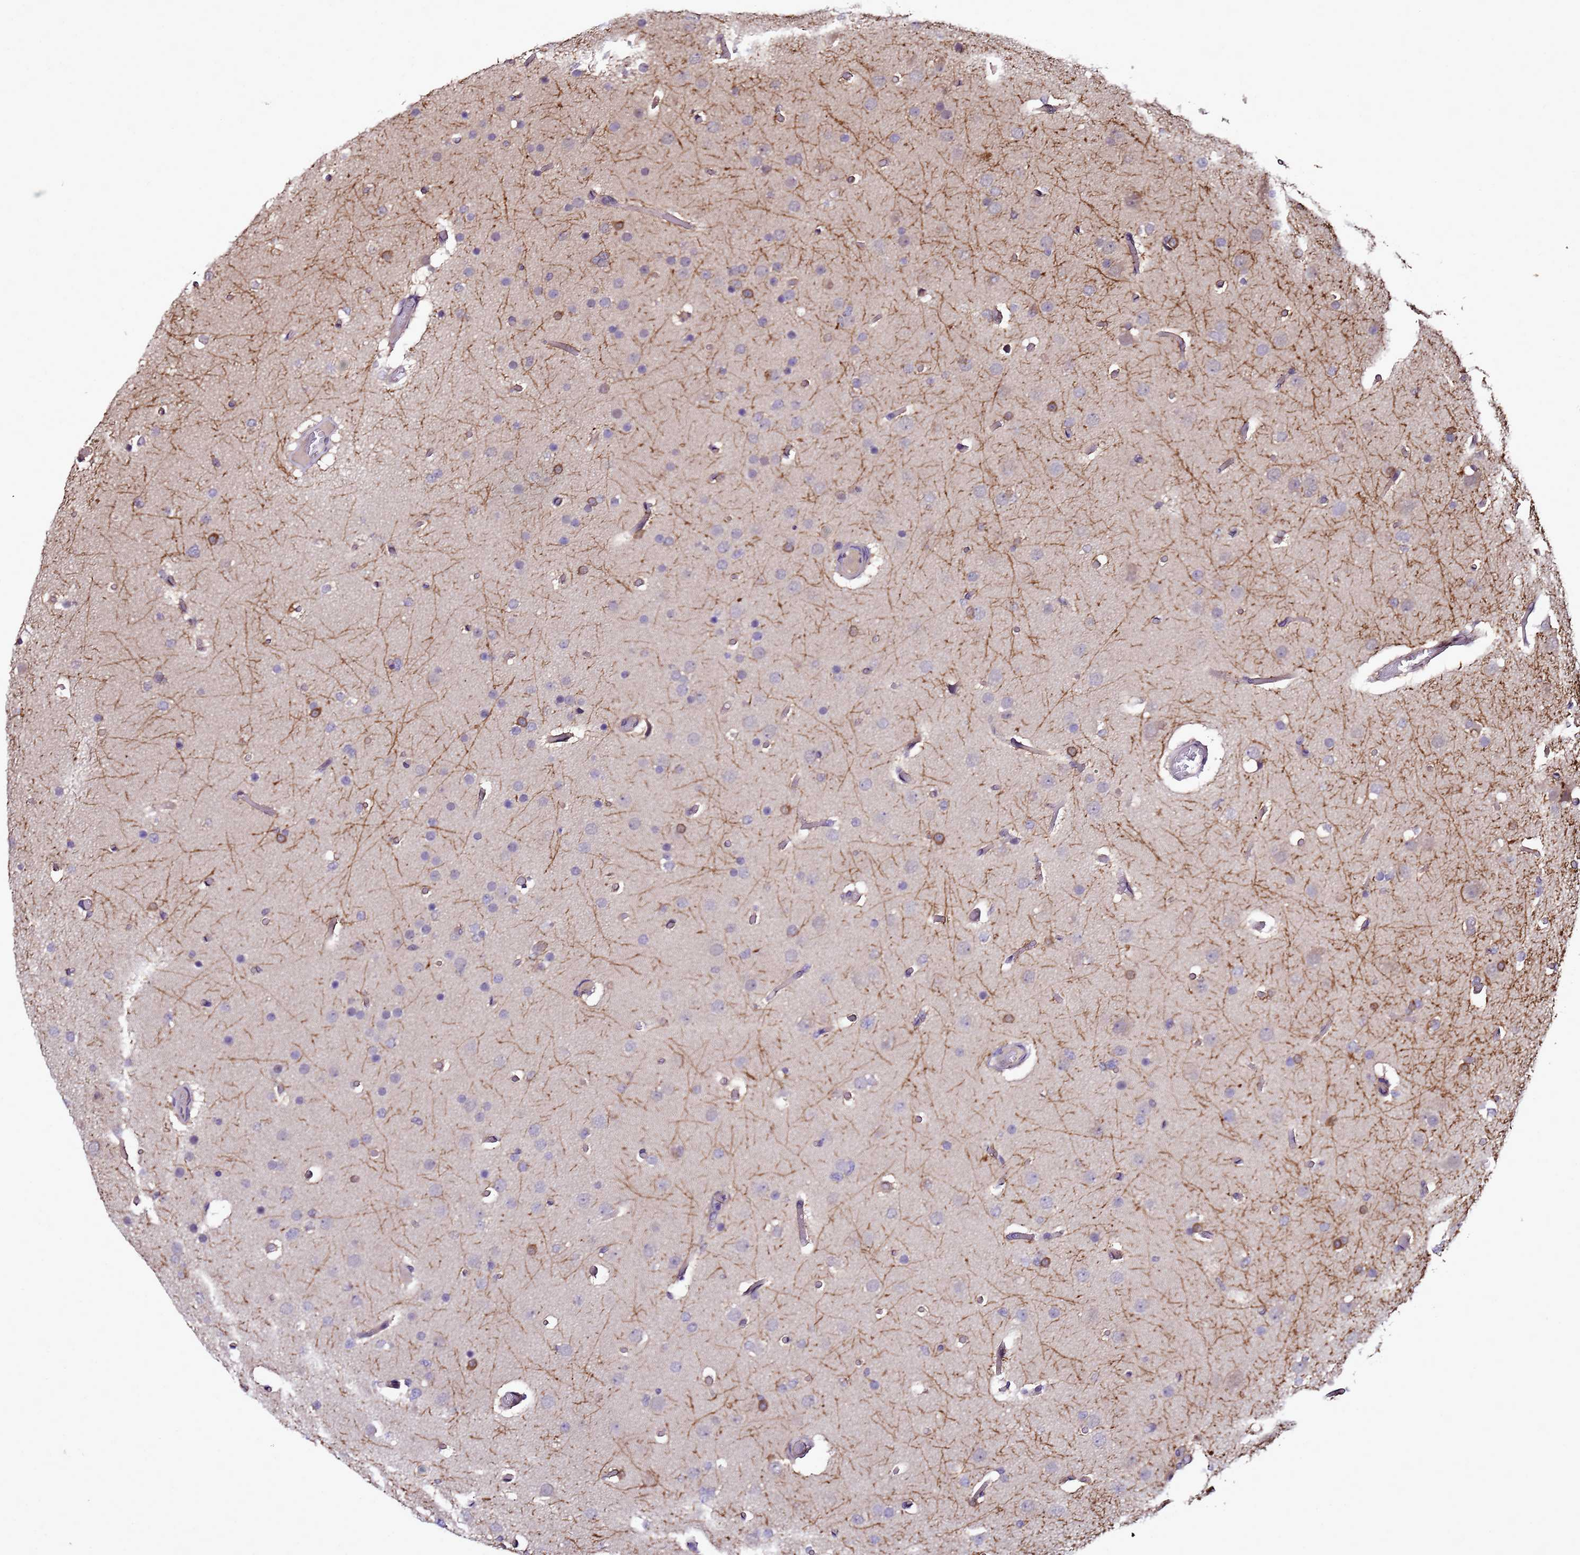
{"staining": {"intensity": "negative", "quantity": "none", "location": "none"}, "tissue": "glioma", "cell_type": "Tumor cells", "image_type": "cancer", "snomed": [{"axis": "morphology", "description": "Glioma, malignant, High grade"}, {"axis": "topography", "description": "Cerebral cortex"}], "caption": "Immunohistochemistry histopathology image of malignant glioma (high-grade) stained for a protein (brown), which displays no positivity in tumor cells.", "gene": "TRABD", "patient": {"sex": "female", "age": 36}}